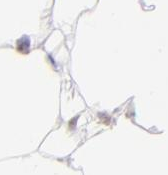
{"staining": {"intensity": "weak", "quantity": "25%-75%", "location": "cytoplasmic/membranous"}, "tissue": "adipose tissue", "cell_type": "Adipocytes", "image_type": "normal", "snomed": [{"axis": "morphology", "description": "Normal tissue, NOS"}, {"axis": "morphology", "description": "Duct carcinoma"}, {"axis": "topography", "description": "Breast"}, {"axis": "topography", "description": "Adipose tissue"}], "caption": "IHC micrograph of unremarkable adipose tissue: adipose tissue stained using immunohistochemistry reveals low levels of weak protein expression localized specifically in the cytoplasmic/membranous of adipocytes, appearing as a cytoplasmic/membranous brown color.", "gene": "MAGEA1", "patient": {"sex": "female", "age": 37}}